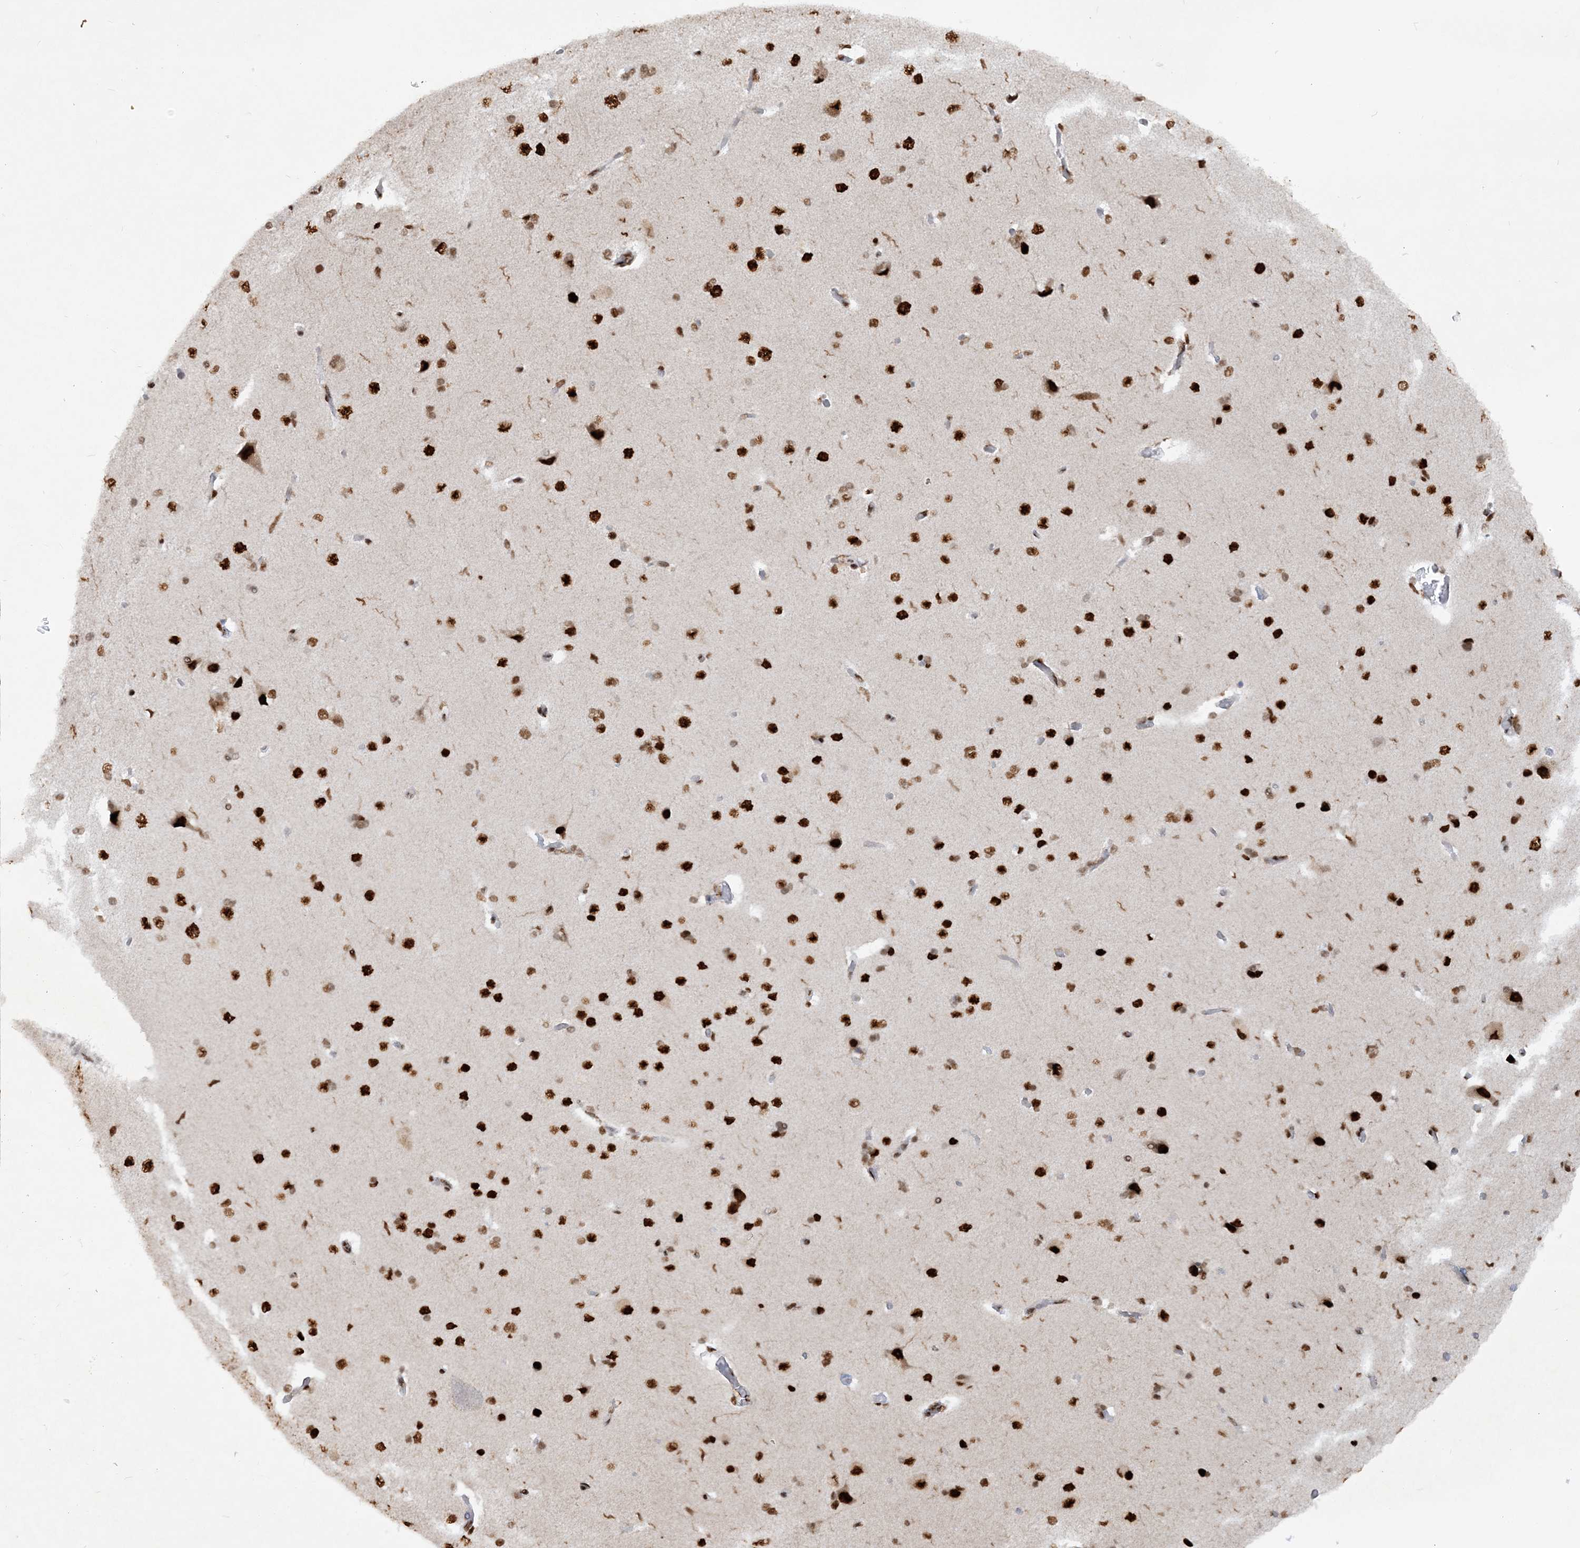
{"staining": {"intensity": "strong", "quantity": ">75%", "location": "nuclear"}, "tissue": "cerebral cortex", "cell_type": "Endothelial cells", "image_type": "normal", "snomed": [{"axis": "morphology", "description": "Normal tissue, NOS"}, {"axis": "topography", "description": "Cerebral cortex"}], "caption": "Immunohistochemistry image of unremarkable cerebral cortex: cerebral cortex stained using IHC shows high levels of strong protein expression localized specifically in the nuclear of endothelial cells, appearing as a nuclear brown color.", "gene": "DELE1", "patient": {"sex": "male", "age": 62}}